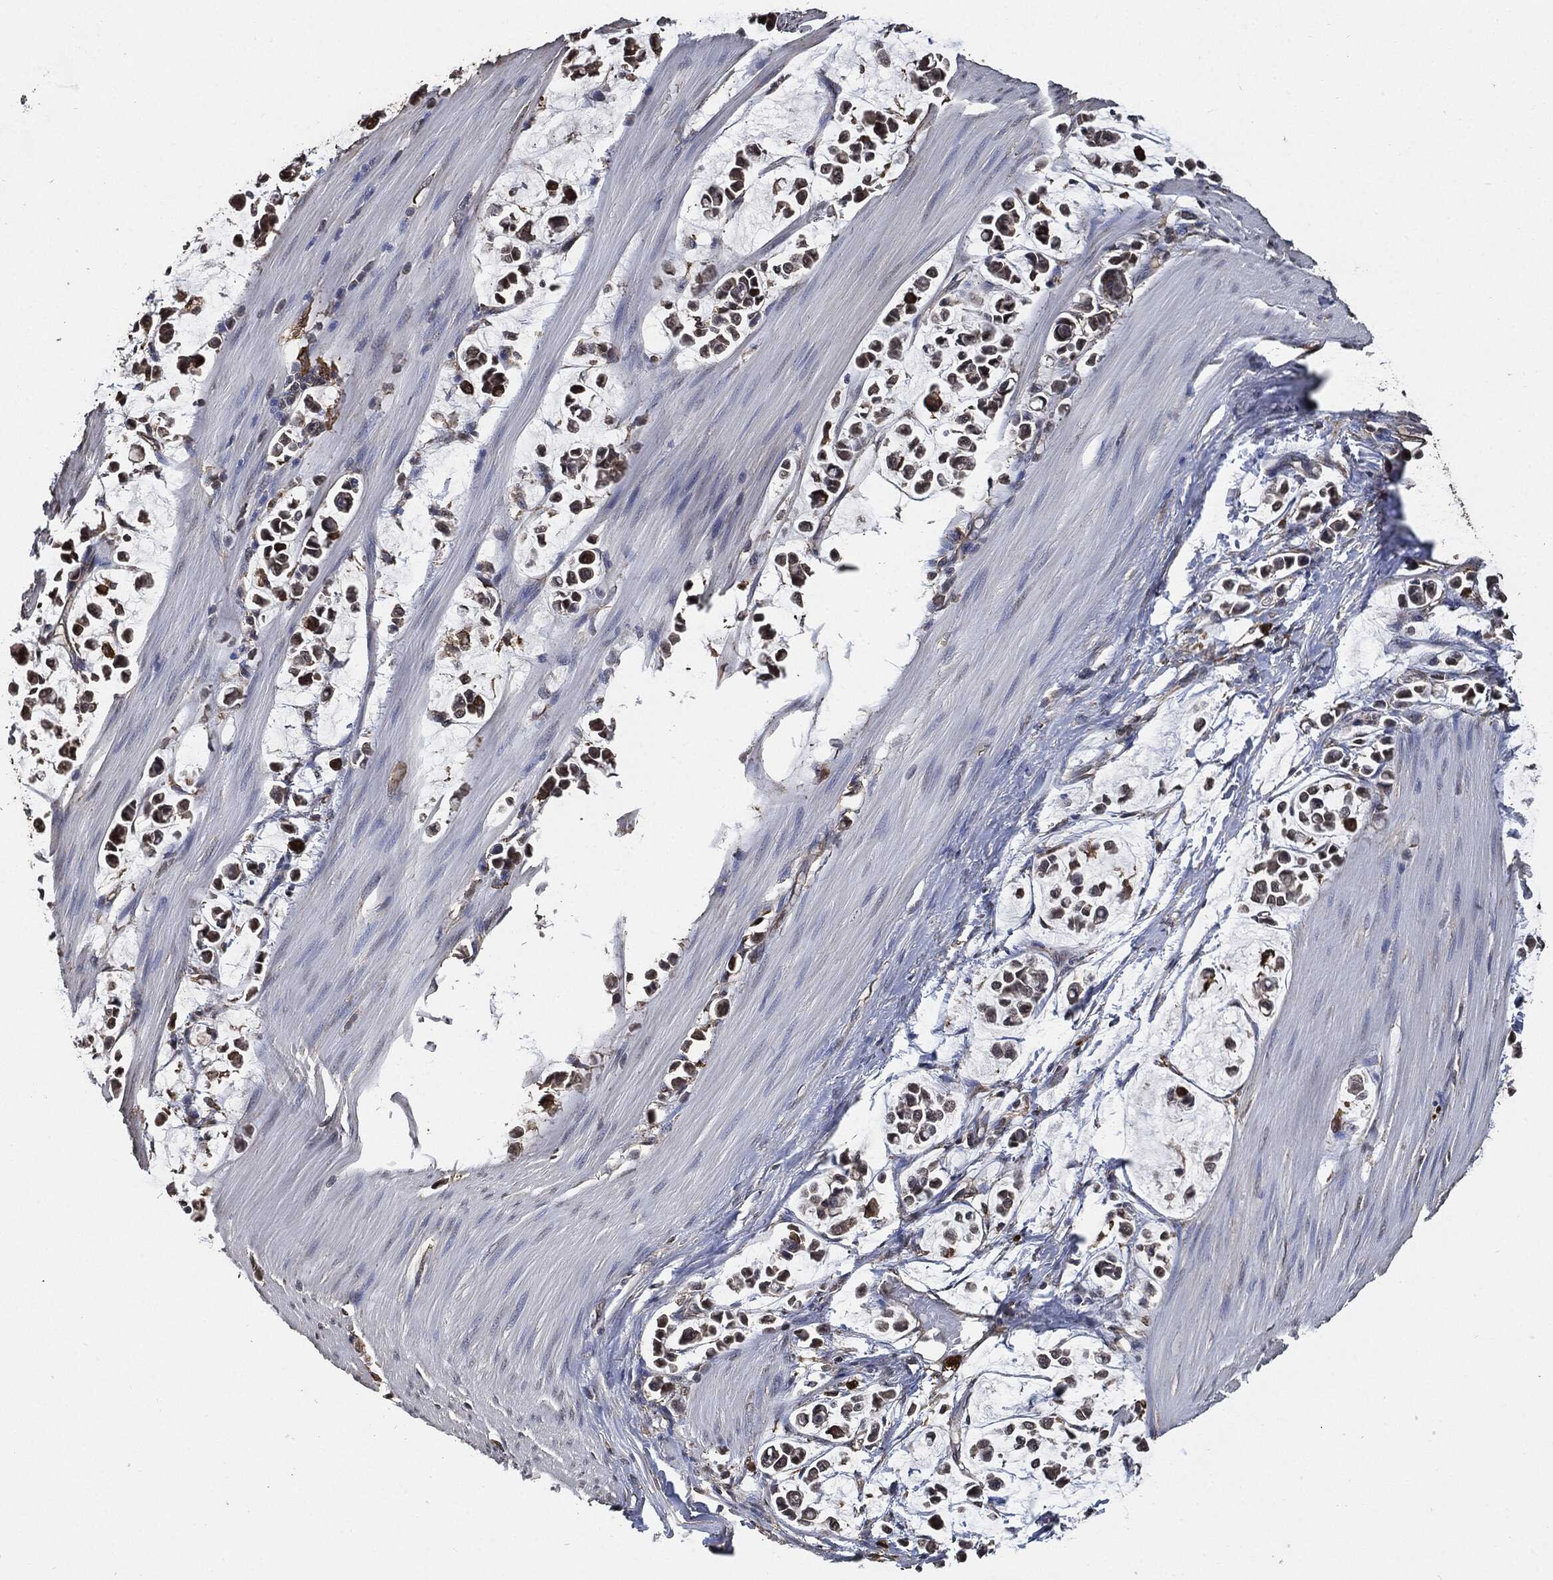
{"staining": {"intensity": "weak", "quantity": "25%-75%", "location": "cytoplasmic/membranous"}, "tissue": "stomach cancer", "cell_type": "Tumor cells", "image_type": "cancer", "snomed": [{"axis": "morphology", "description": "Adenocarcinoma, NOS"}, {"axis": "topography", "description": "Stomach"}], "caption": "Immunohistochemical staining of human adenocarcinoma (stomach) displays low levels of weak cytoplasmic/membranous protein staining in approximately 25%-75% of tumor cells. The protein of interest is stained brown, and the nuclei are stained in blue (DAB (3,3'-diaminobenzidine) IHC with brightfield microscopy, high magnification).", "gene": "S100A9", "patient": {"sex": "male", "age": 82}}